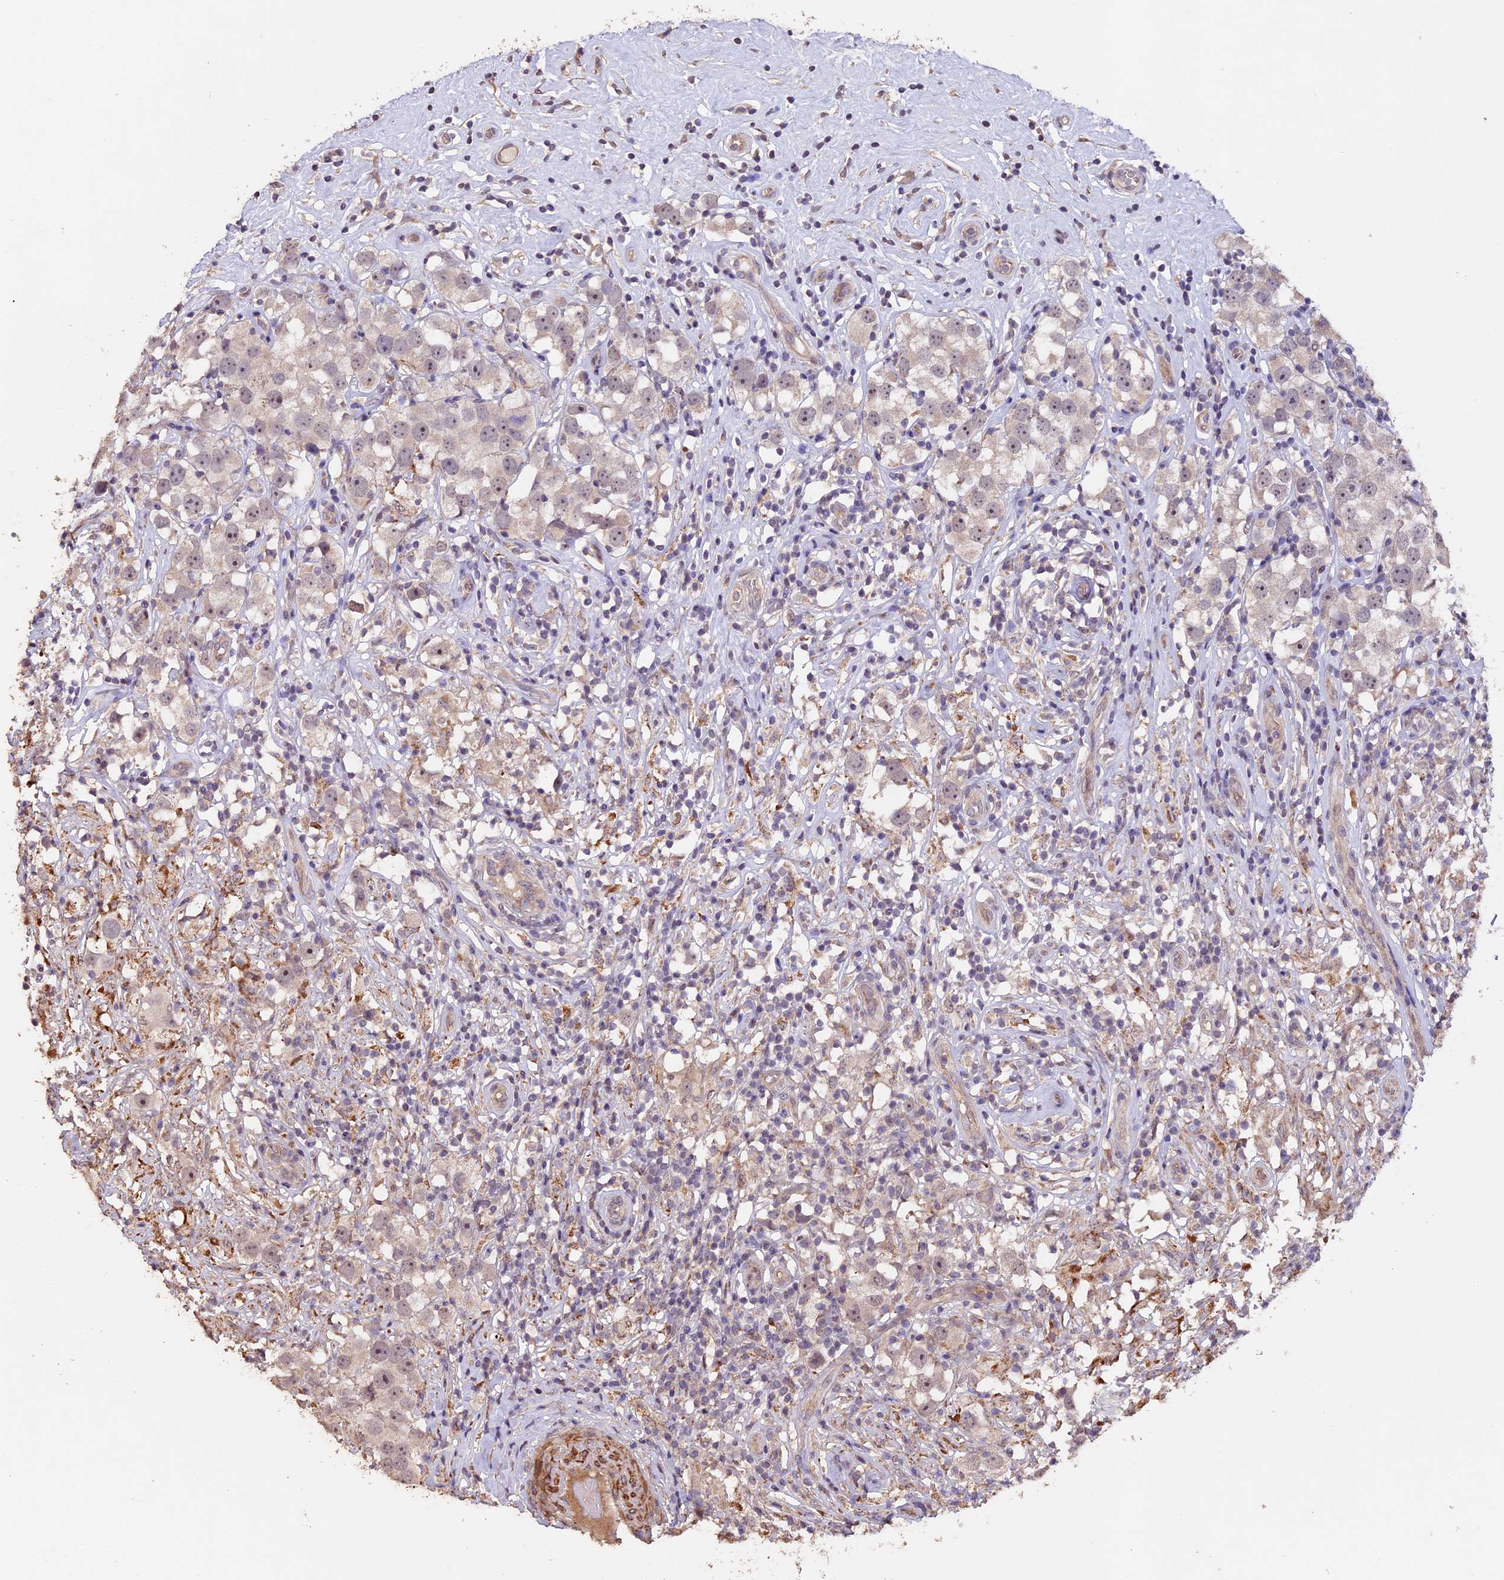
{"staining": {"intensity": "negative", "quantity": "none", "location": "none"}, "tissue": "testis cancer", "cell_type": "Tumor cells", "image_type": "cancer", "snomed": [{"axis": "morphology", "description": "Seminoma, NOS"}, {"axis": "topography", "description": "Testis"}], "caption": "Human testis cancer (seminoma) stained for a protein using immunohistochemistry (IHC) displays no positivity in tumor cells.", "gene": "GNB5", "patient": {"sex": "male", "age": 49}}